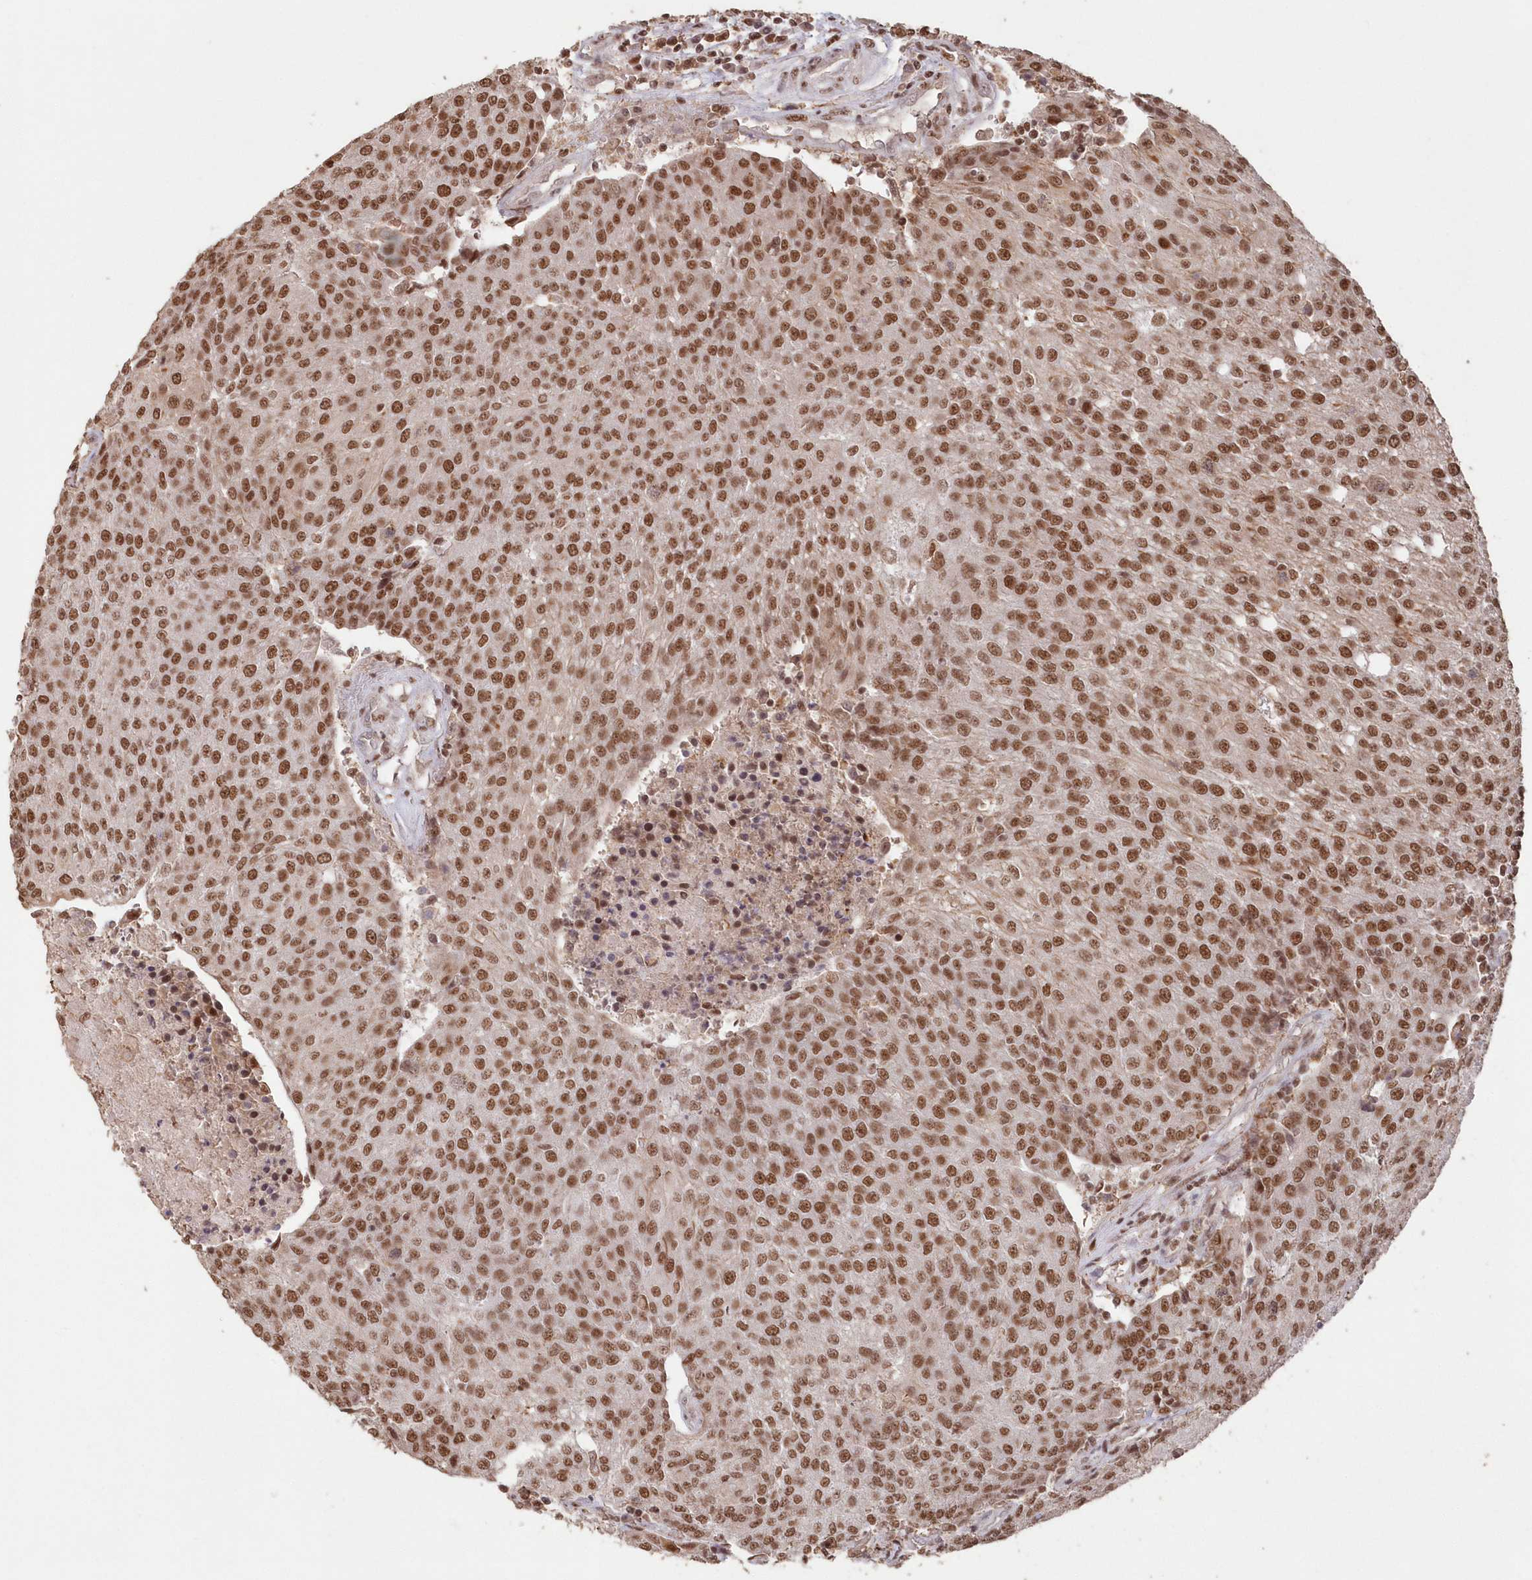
{"staining": {"intensity": "moderate", "quantity": ">75%", "location": "nuclear"}, "tissue": "urothelial cancer", "cell_type": "Tumor cells", "image_type": "cancer", "snomed": [{"axis": "morphology", "description": "Urothelial carcinoma, High grade"}, {"axis": "topography", "description": "Urinary bladder"}], "caption": "The photomicrograph demonstrates staining of high-grade urothelial carcinoma, revealing moderate nuclear protein expression (brown color) within tumor cells.", "gene": "PDS5A", "patient": {"sex": "female", "age": 85}}